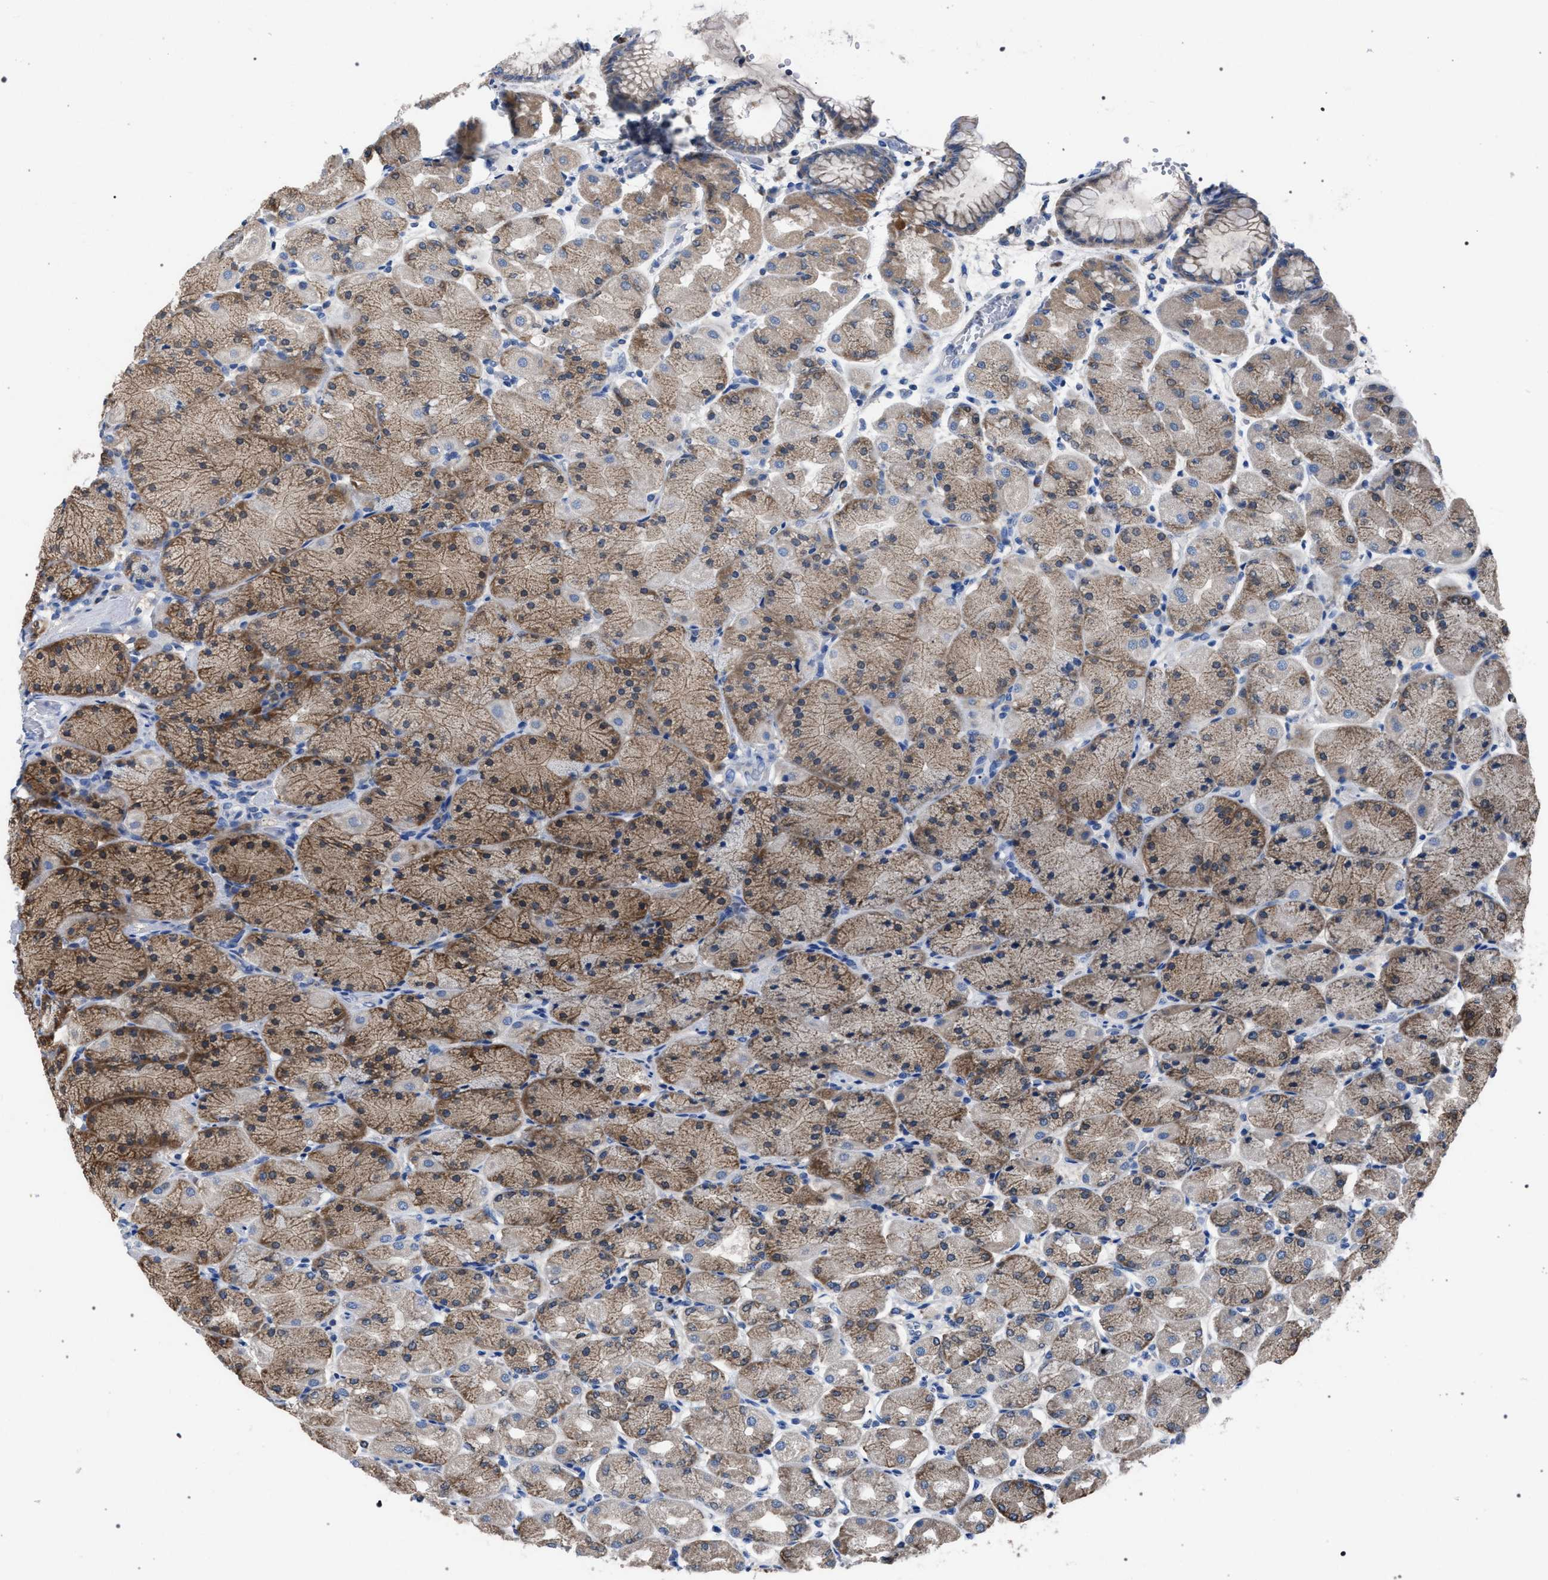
{"staining": {"intensity": "moderate", "quantity": ">75%", "location": "cytoplasmic/membranous"}, "tissue": "stomach", "cell_type": "Glandular cells", "image_type": "normal", "snomed": [{"axis": "morphology", "description": "Normal tissue, NOS"}, {"axis": "topography", "description": "Stomach, upper"}], "caption": "Protein expression analysis of normal human stomach reveals moderate cytoplasmic/membranous expression in about >75% of glandular cells. (brown staining indicates protein expression, while blue staining denotes nuclei).", "gene": "CRYZ", "patient": {"sex": "female", "age": 56}}